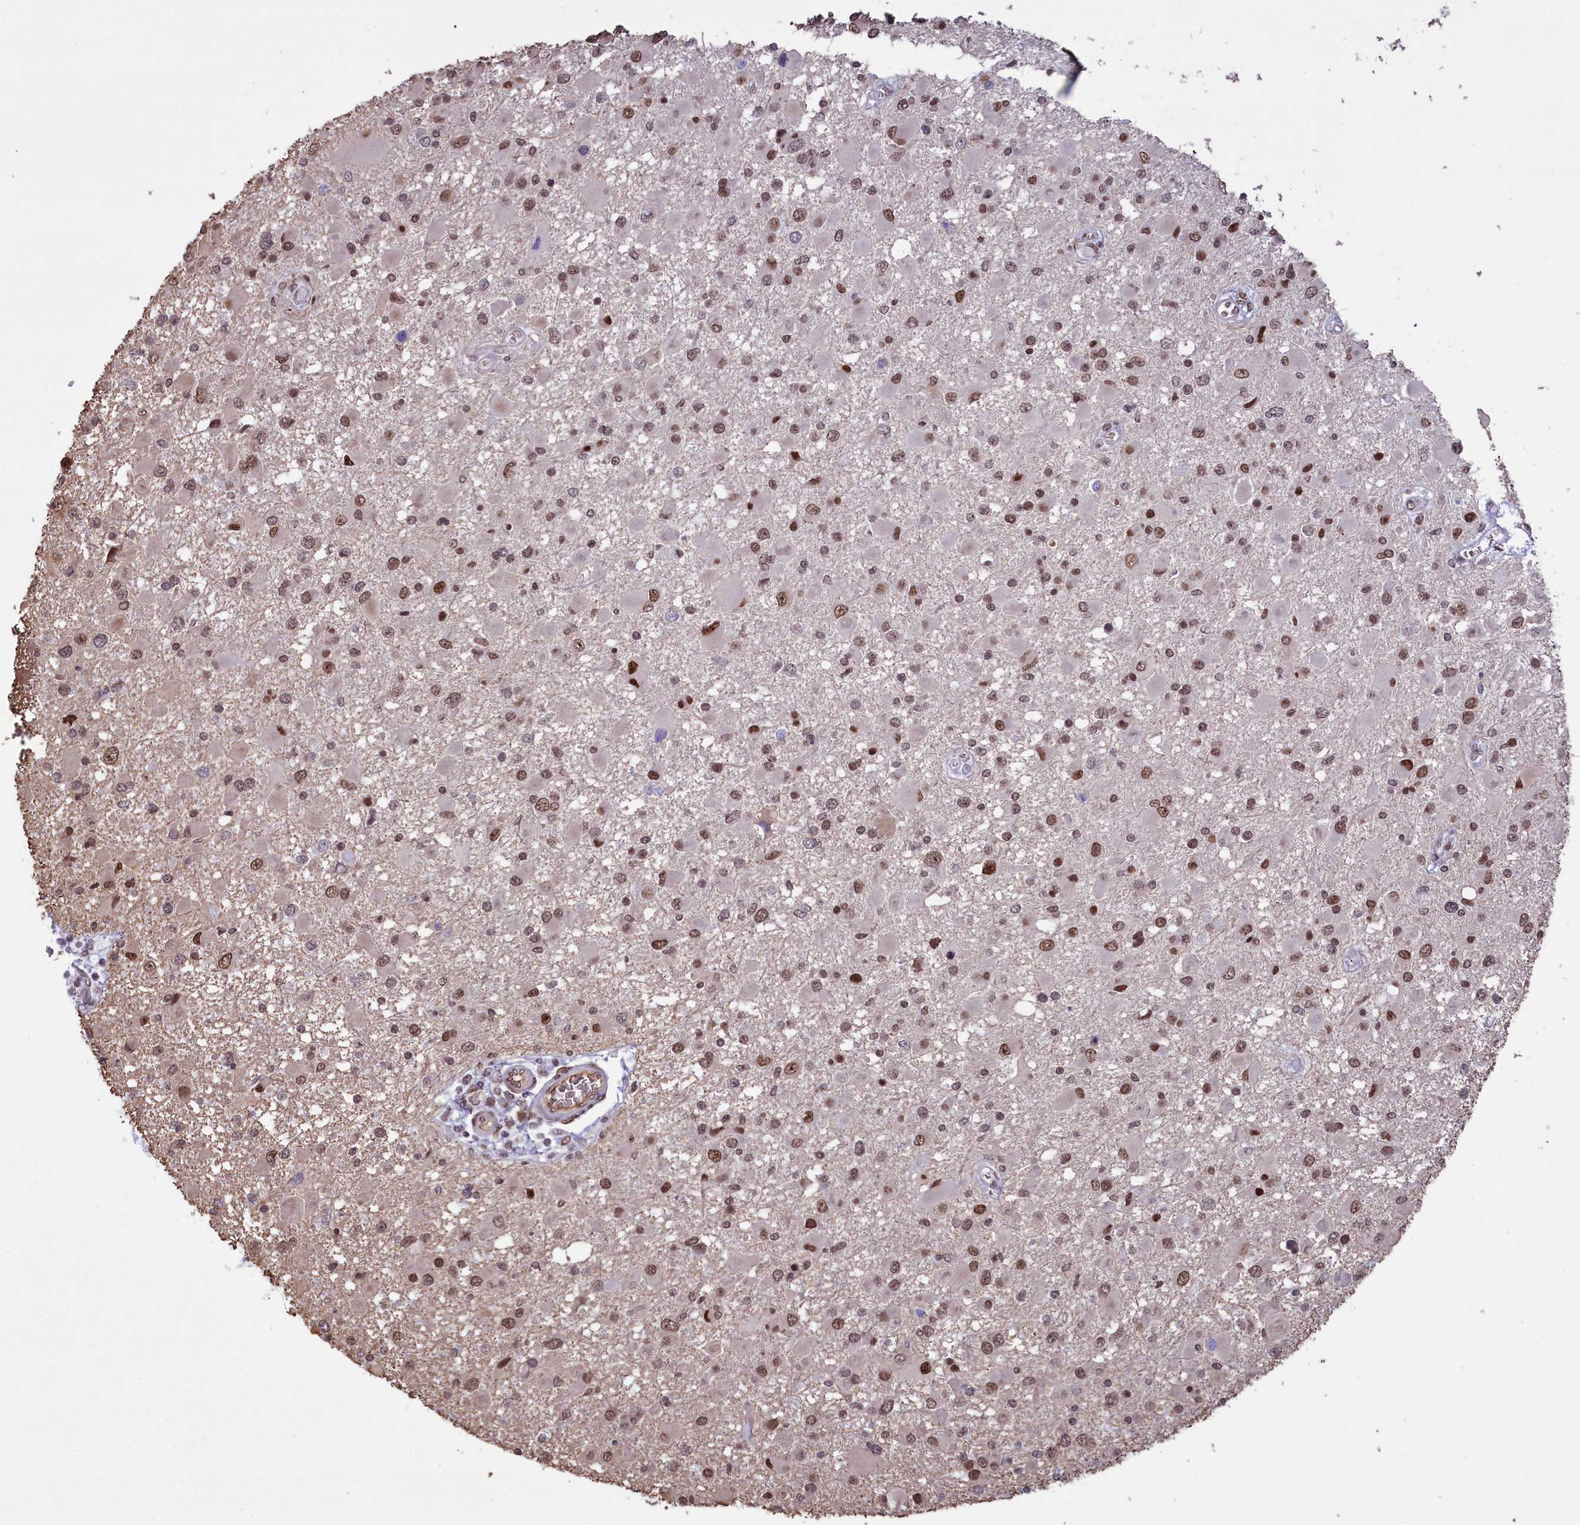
{"staining": {"intensity": "moderate", "quantity": ">75%", "location": "nuclear"}, "tissue": "glioma", "cell_type": "Tumor cells", "image_type": "cancer", "snomed": [{"axis": "morphology", "description": "Glioma, malignant, High grade"}, {"axis": "topography", "description": "Brain"}], "caption": "A medium amount of moderate nuclear staining is identified in approximately >75% of tumor cells in high-grade glioma (malignant) tissue.", "gene": "MPHOSPH8", "patient": {"sex": "male", "age": 53}}